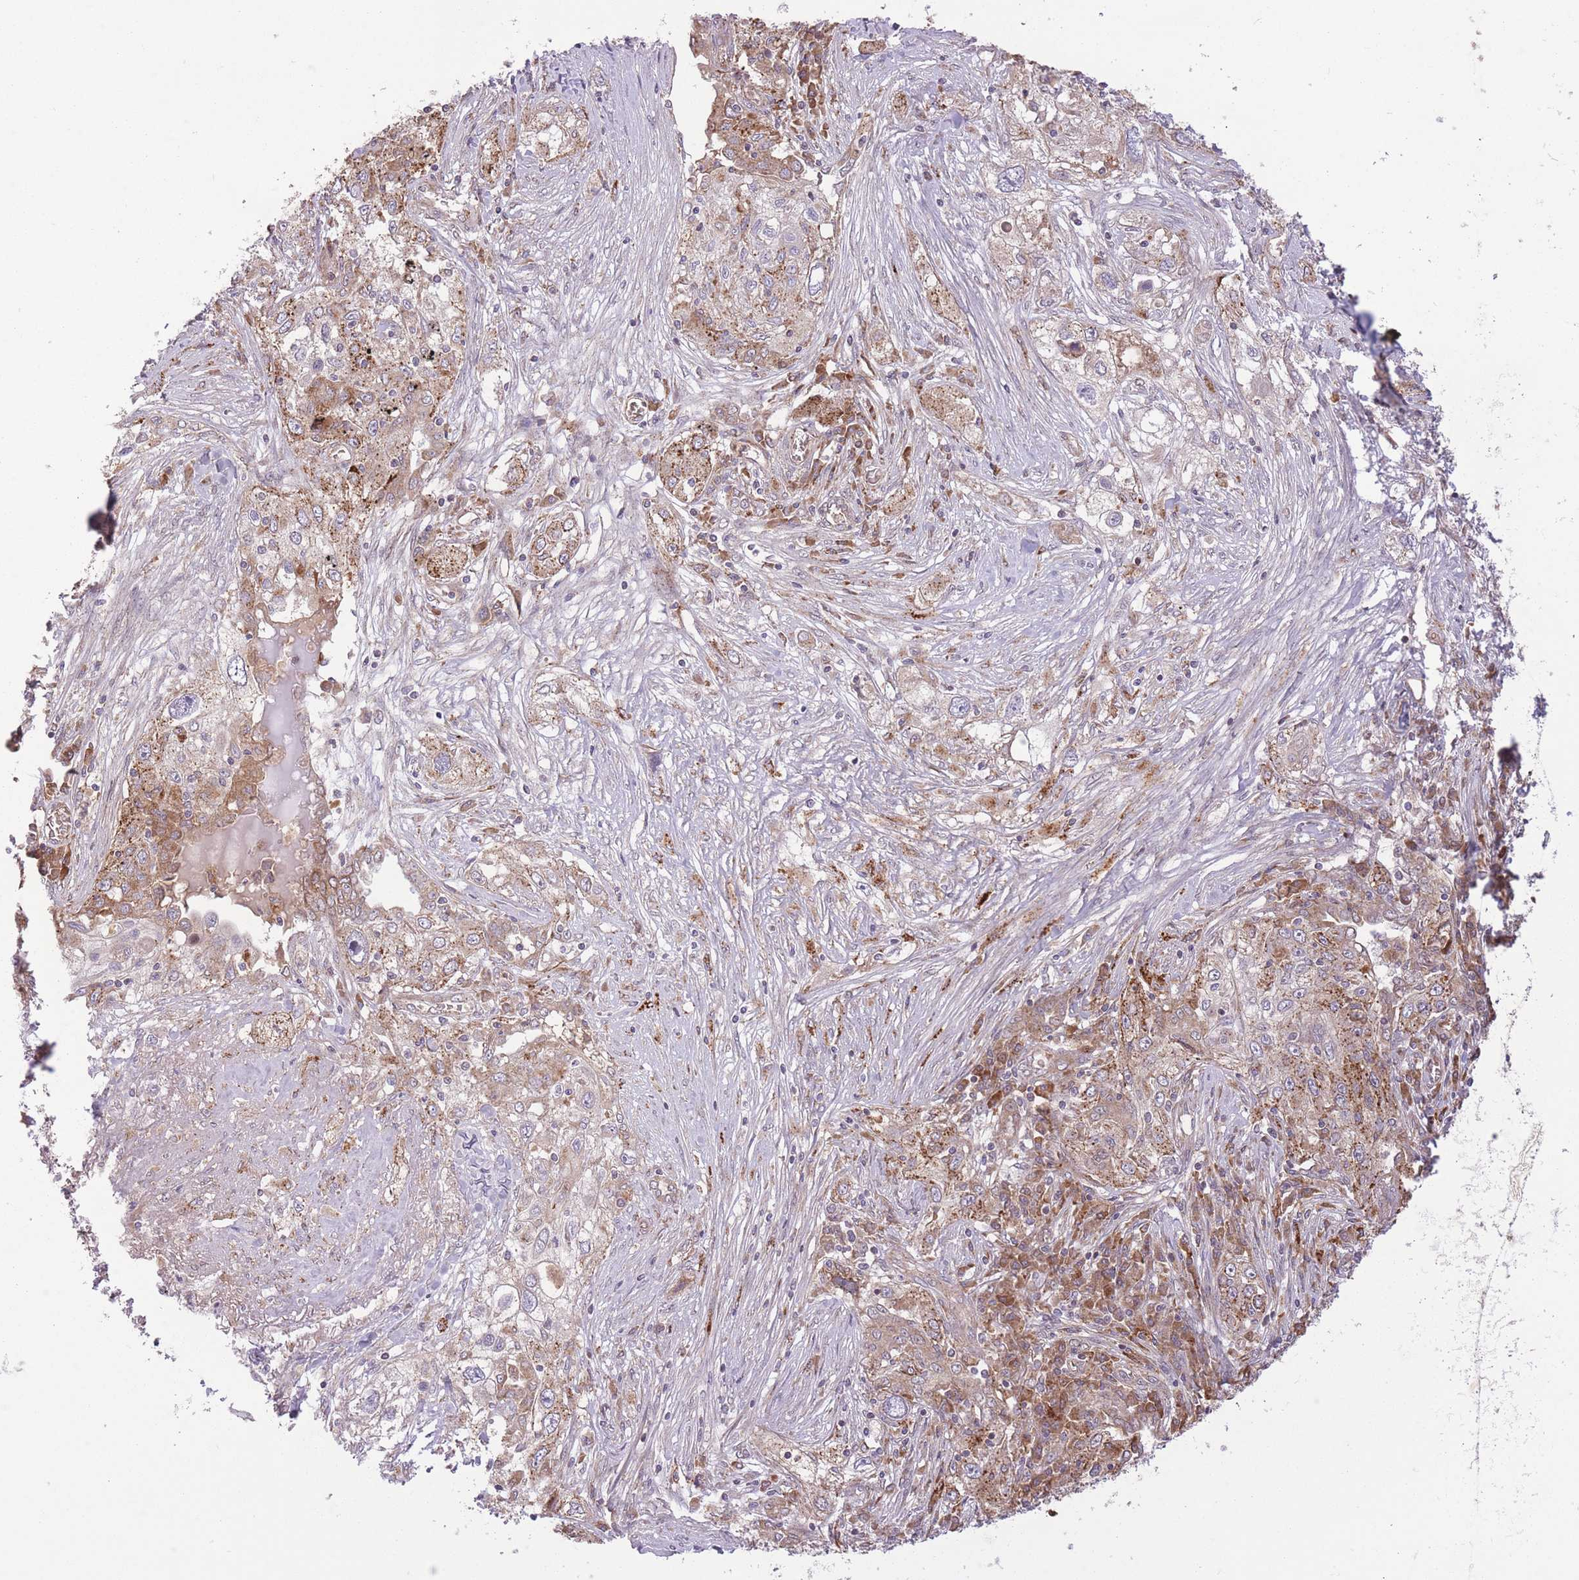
{"staining": {"intensity": "moderate", "quantity": "25%-75%", "location": "cytoplasmic/membranous"}, "tissue": "lung cancer", "cell_type": "Tumor cells", "image_type": "cancer", "snomed": [{"axis": "morphology", "description": "Squamous cell carcinoma, NOS"}, {"axis": "topography", "description": "Lung"}], "caption": "This histopathology image displays immunohistochemistry staining of squamous cell carcinoma (lung), with medium moderate cytoplasmic/membranous staining in approximately 25%-75% of tumor cells.", "gene": "POLR3F", "patient": {"sex": "female", "age": 69}}